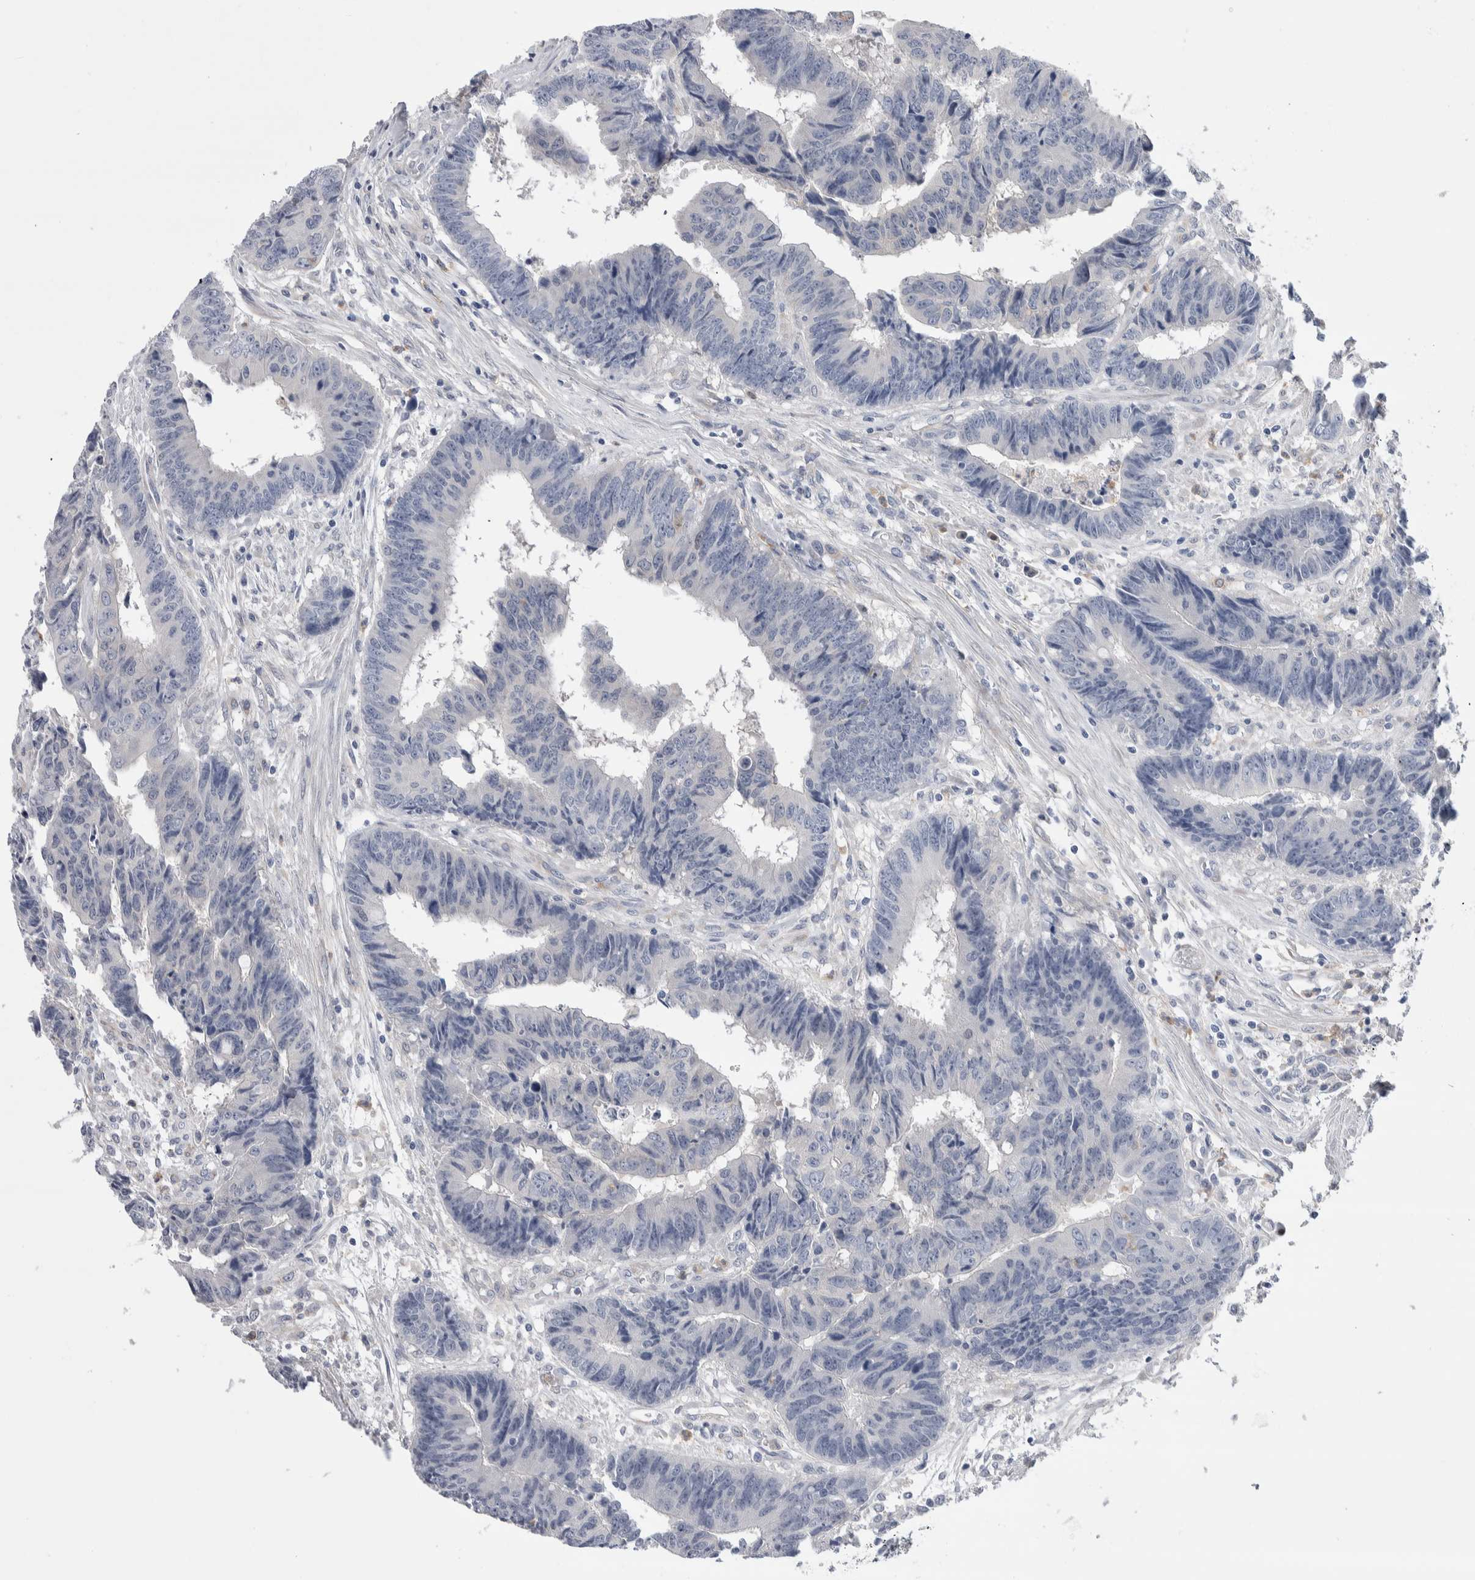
{"staining": {"intensity": "negative", "quantity": "none", "location": "none"}, "tissue": "colorectal cancer", "cell_type": "Tumor cells", "image_type": "cancer", "snomed": [{"axis": "morphology", "description": "Adenocarcinoma, NOS"}, {"axis": "topography", "description": "Rectum"}], "caption": "A high-resolution photomicrograph shows immunohistochemistry (IHC) staining of colorectal cancer, which reveals no significant staining in tumor cells.", "gene": "LURAP1L", "patient": {"sex": "male", "age": 84}}